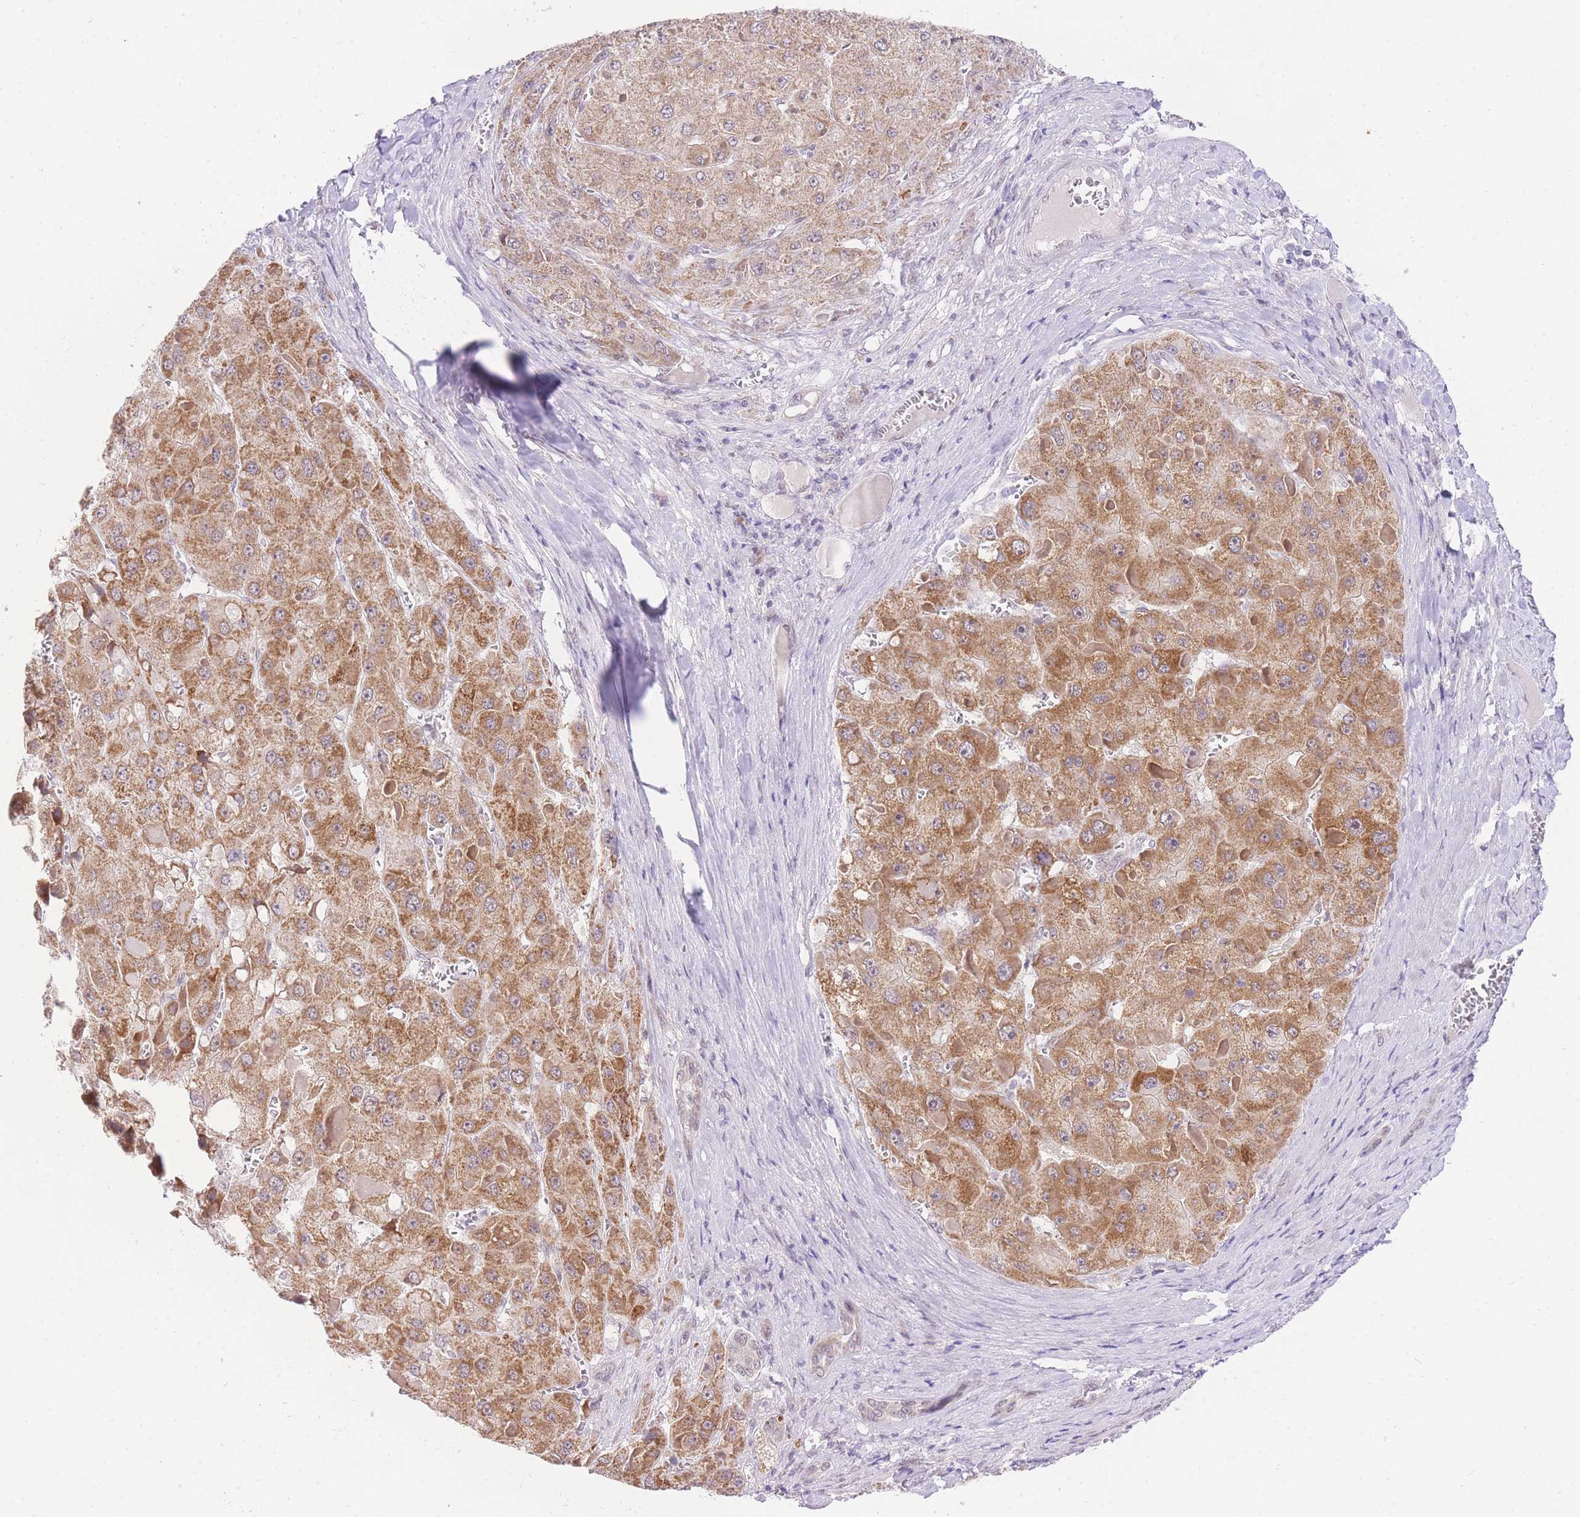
{"staining": {"intensity": "moderate", "quantity": ">75%", "location": "cytoplasmic/membranous"}, "tissue": "liver cancer", "cell_type": "Tumor cells", "image_type": "cancer", "snomed": [{"axis": "morphology", "description": "Carcinoma, Hepatocellular, NOS"}, {"axis": "topography", "description": "Liver"}], "caption": "Immunohistochemistry of human liver cancer (hepatocellular carcinoma) displays medium levels of moderate cytoplasmic/membranous staining in about >75% of tumor cells.", "gene": "UBXN7", "patient": {"sex": "female", "age": 73}}